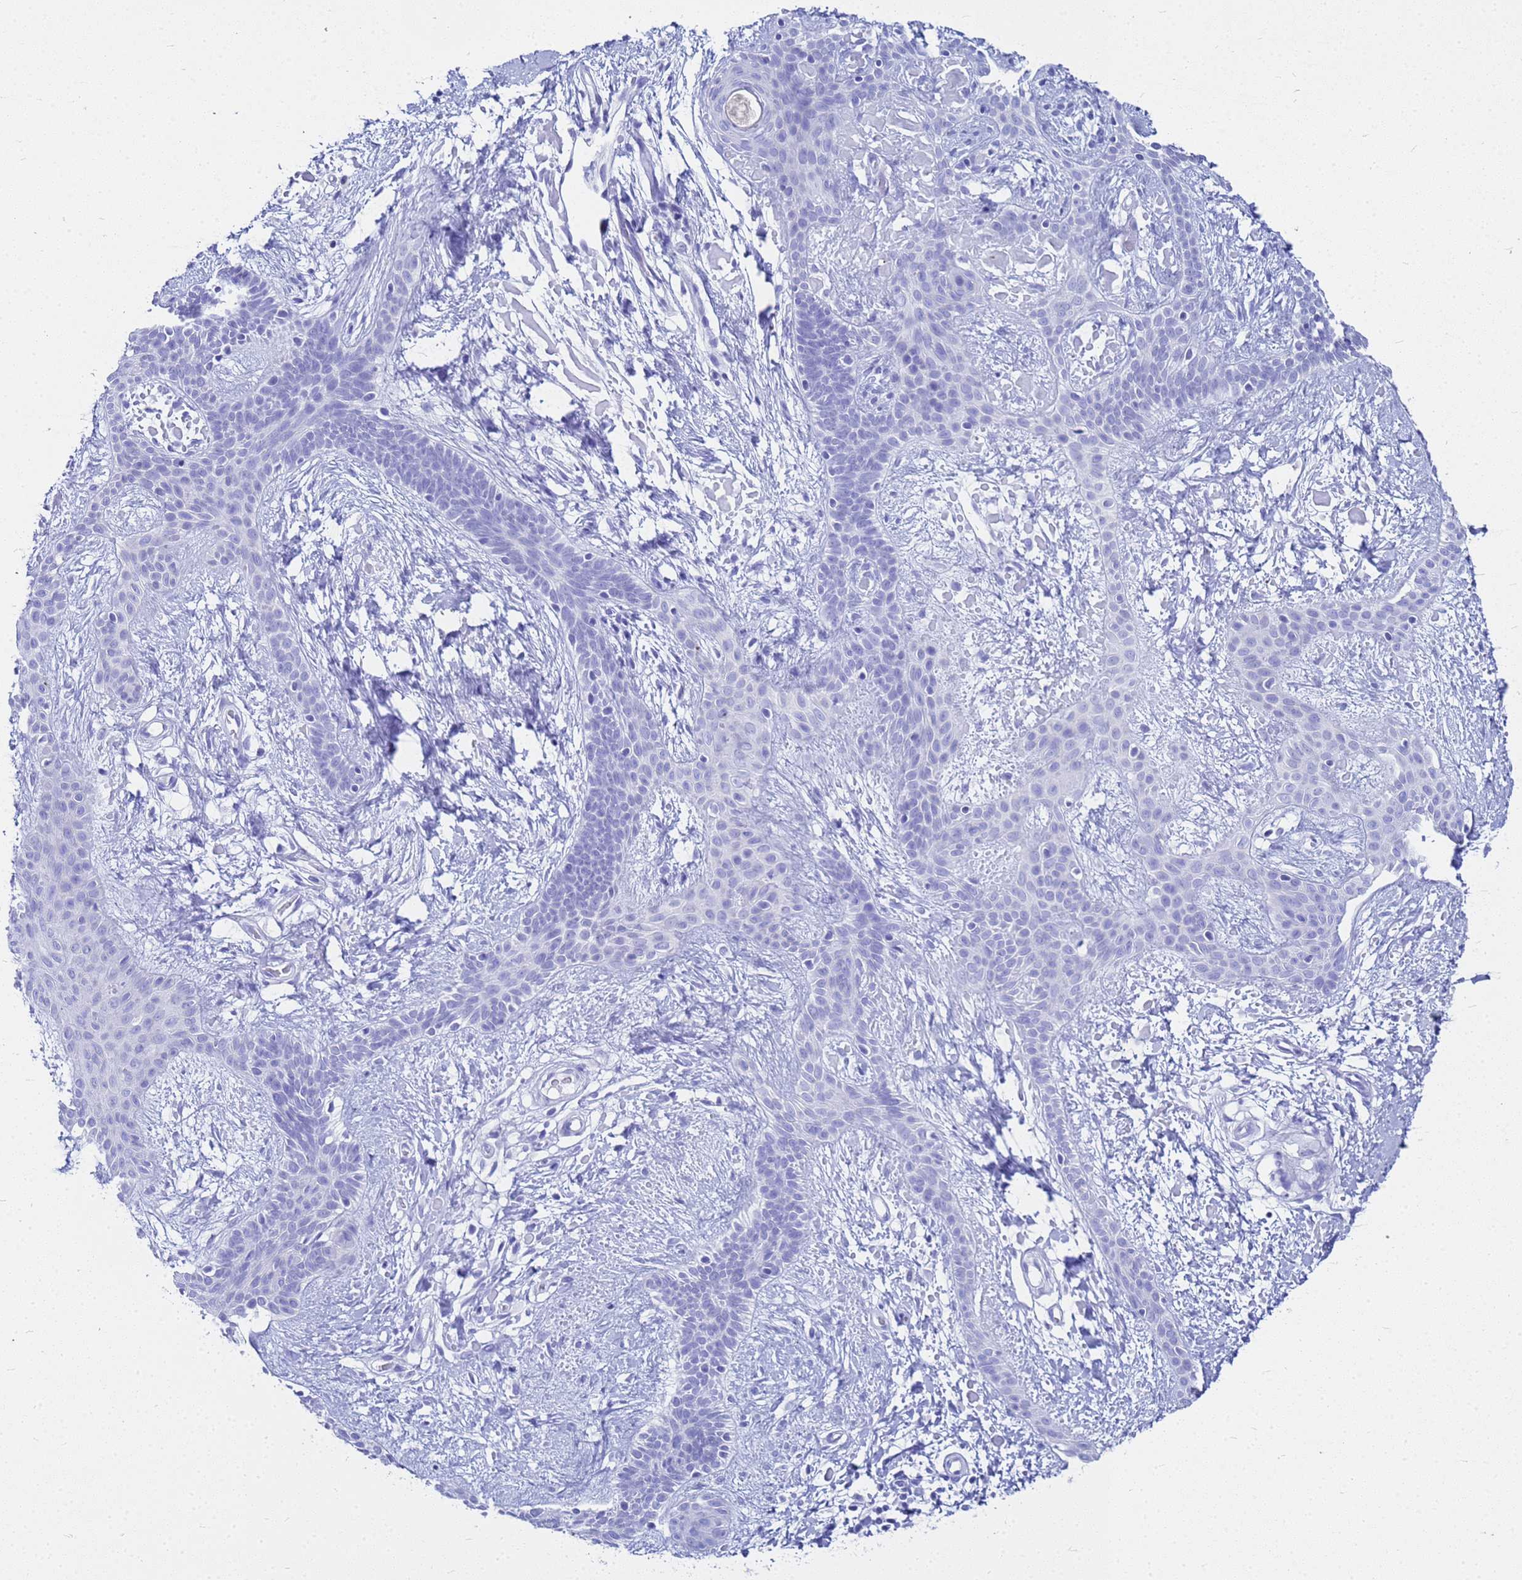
{"staining": {"intensity": "negative", "quantity": "none", "location": "none"}, "tissue": "skin cancer", "cell_type": "Tumor cells", "image_type": "cancer", "snomed": [{"axis": "morphology", "description": "Basal cell carcinoma"}, {"axis": "topography", "description": "Skin"}], "caption": "Protein analysis of skin cancer (basal cell carcinoma) reveals no significant staining in tumor cells.", "gene": "CKB", "patient": {"sex": "male", "age": 78}}